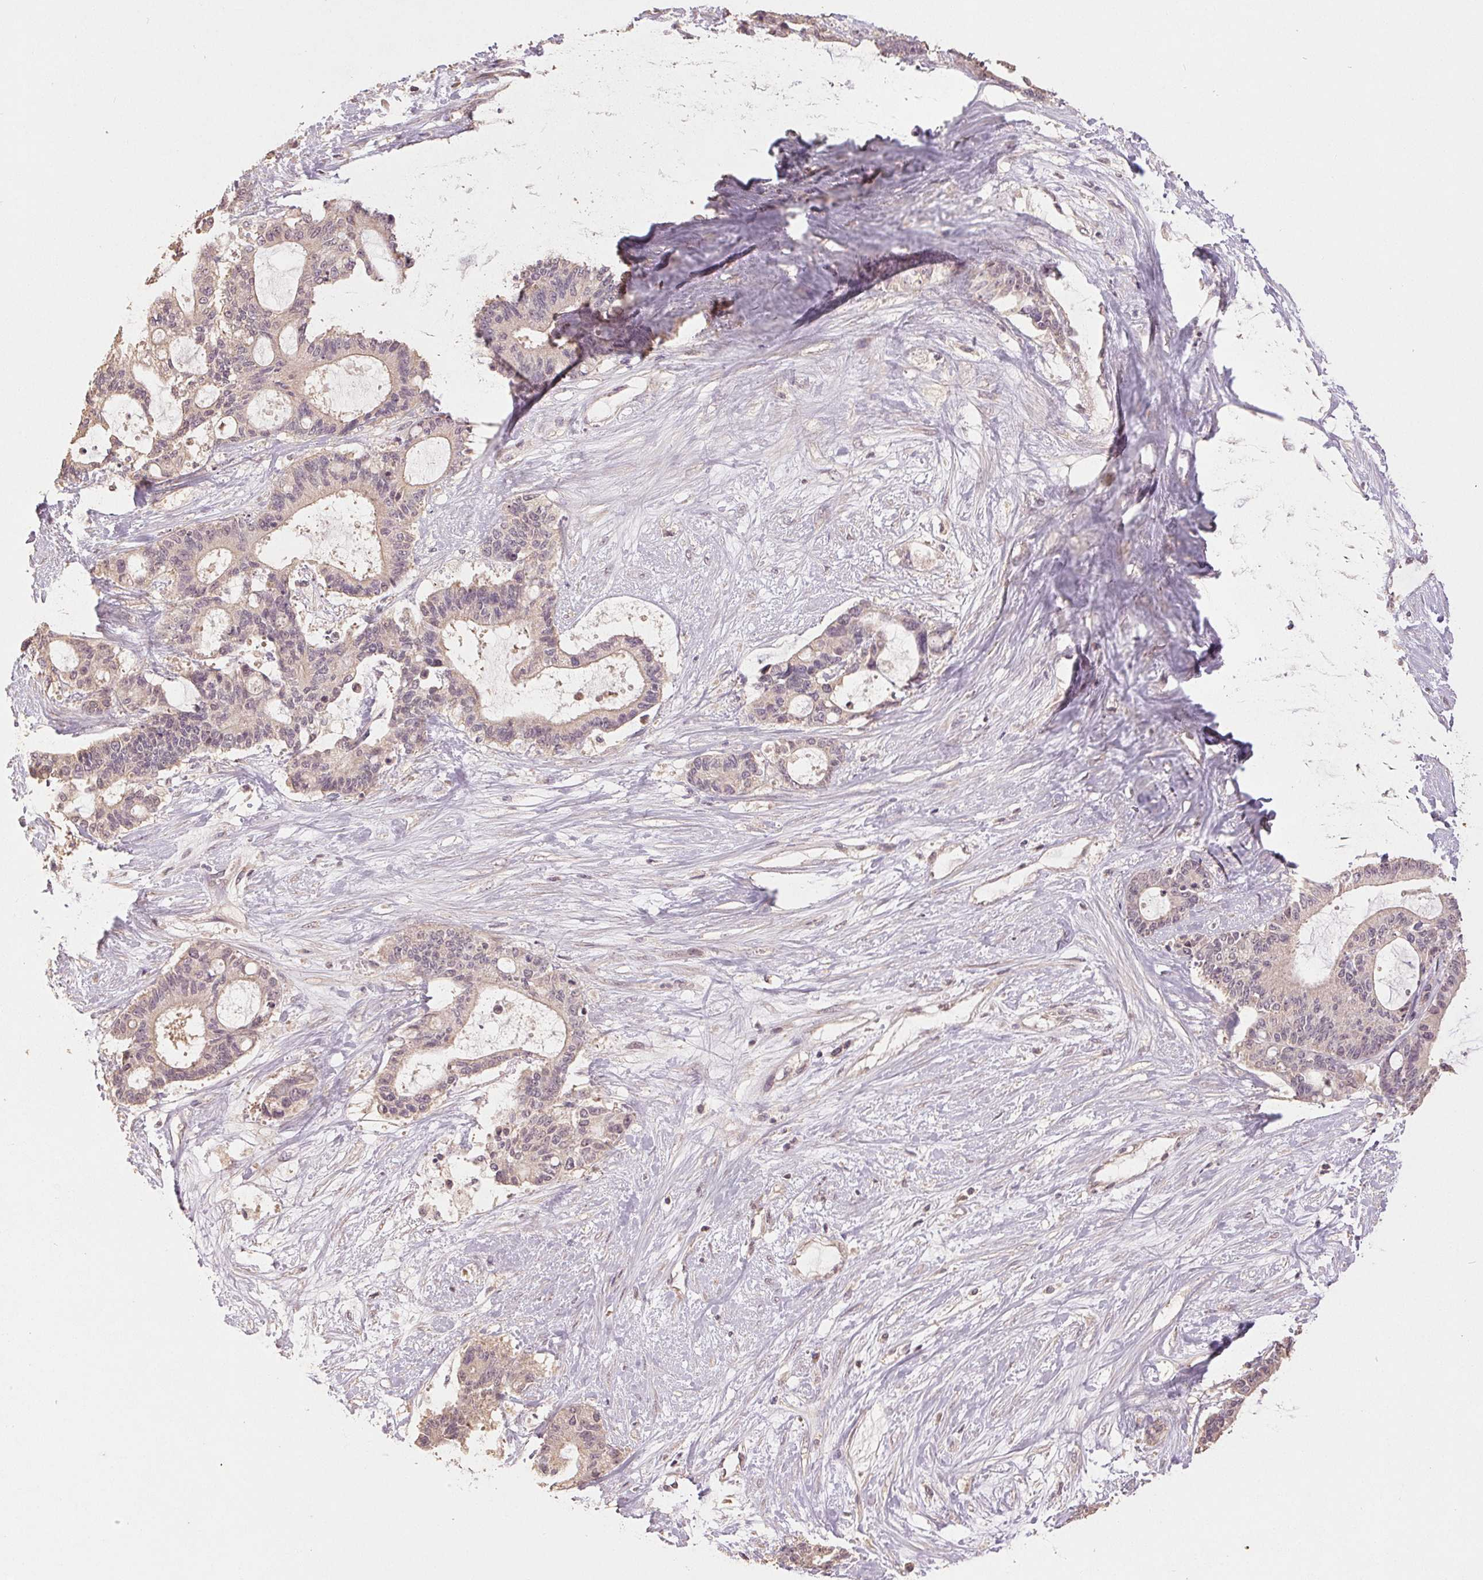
{"staining": {"intensity": "weak", "quantity": "<25%", "location": "nuclear"}, "tissue": "liver cancer", "cell_type": "Tumor cells", "image_type": "cancer", "snomed": [{"axis": "morphology", "description": "Normal tissue, NOS"}, {"axis": "morphology", "description": "Cholangiocarcinoma"}, {"axis": "topography", "description": "Liver"}, {"axis": "topography", "description": "Peripheral nerve tissue"}], "caption": "The immunohistochemistry photomicrograph has no significant staining in tumor cells of liver cancer (cholangiocarcinoma) tissue. (DAB immunohistochemistry (IHC) visualized using brightfield microscopy, high magnification).", "gene": "COX14", "patient": {"sex": "female", "age": 73}}